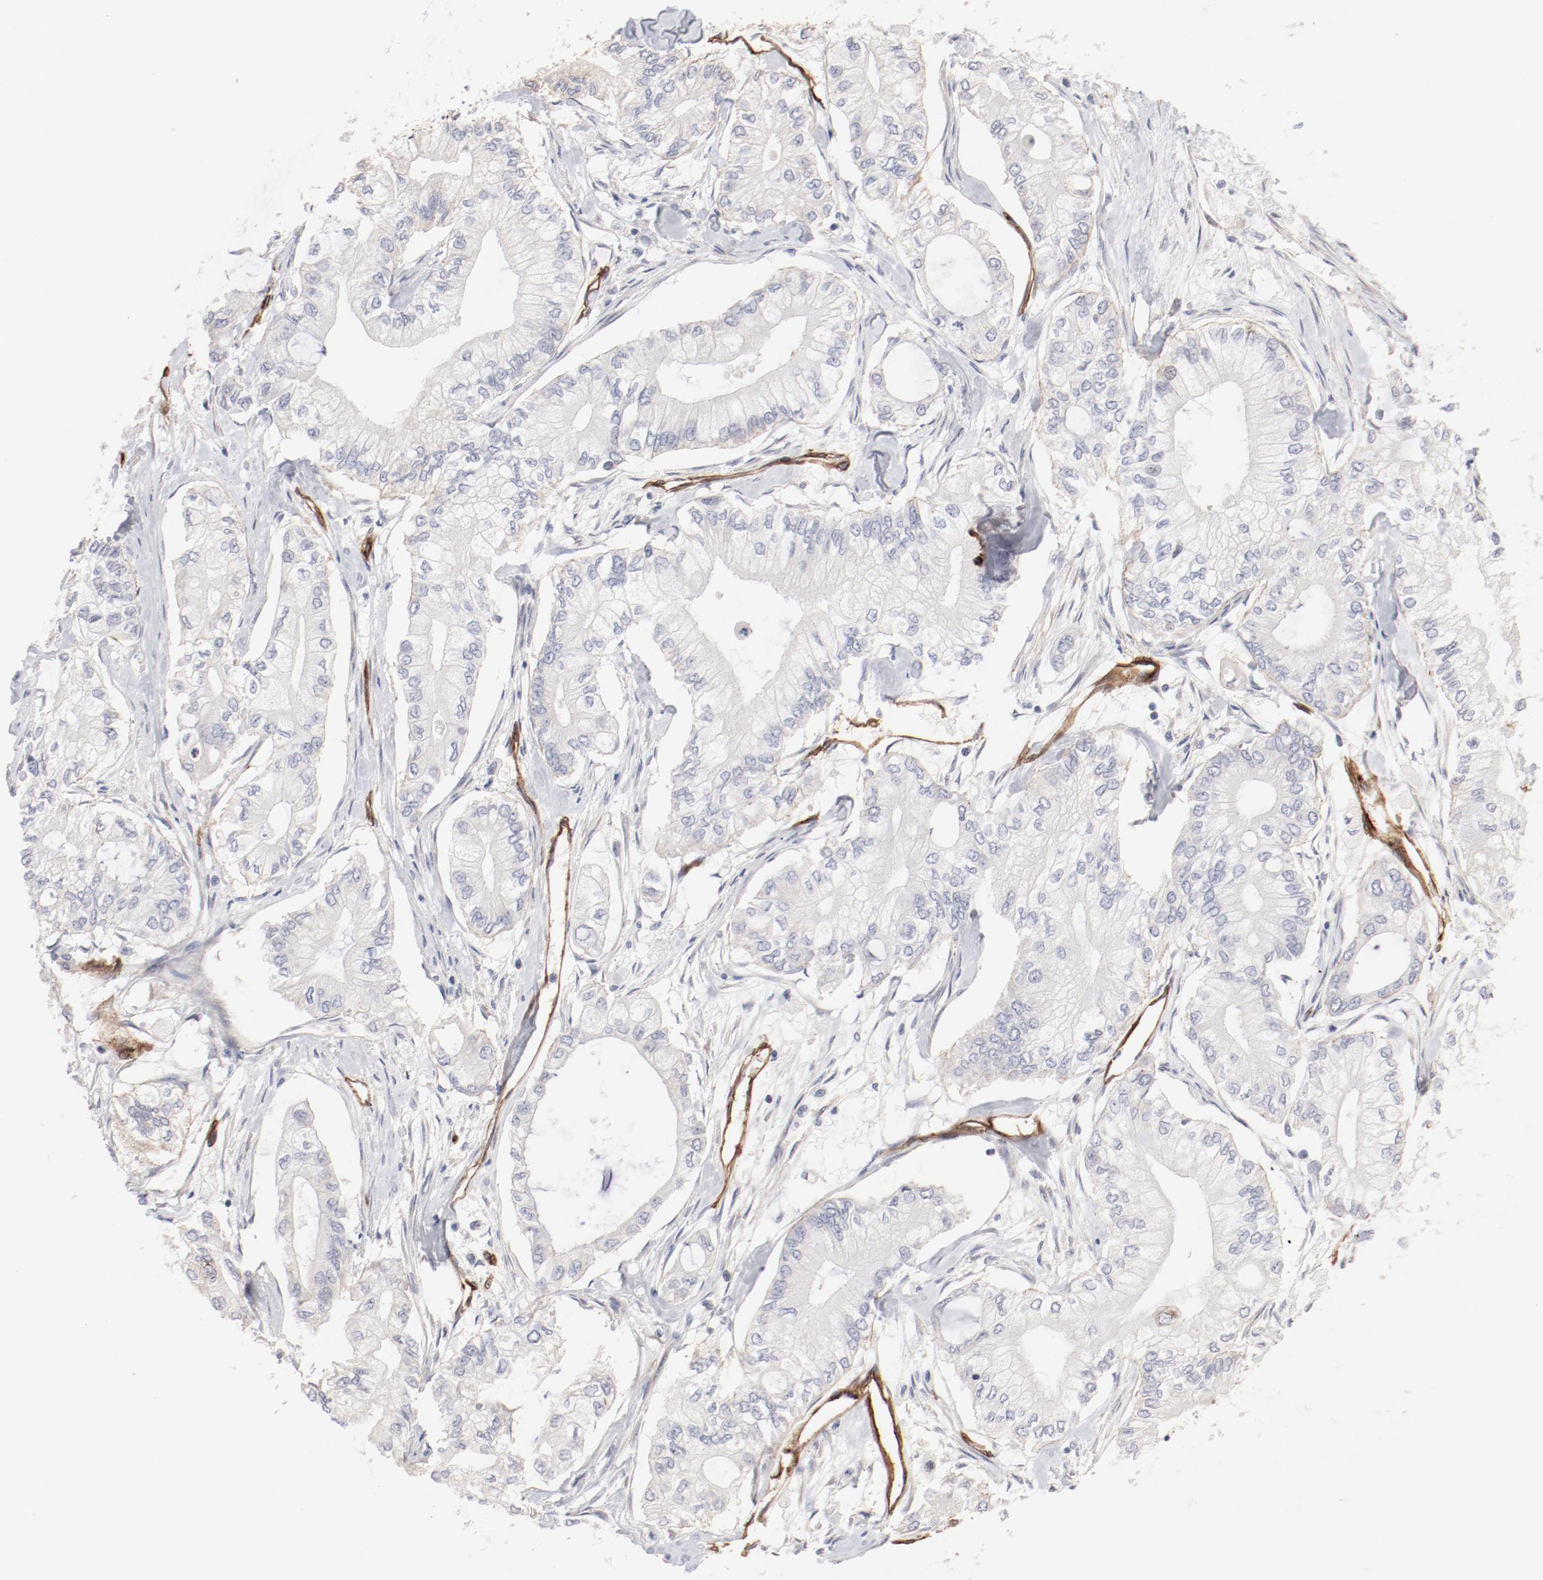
{"staining": {"intensity": "negative", "quantity": "none", "location": "none"}, "tissue": "pancreatic cancer", "cell_type": "Tumor cells", "image_type": "cancer", "snomed": [{"axis": "morphology", "description": "Adenocarcinoma, NOS"}, {"axis": "topography", "description": "Pancreas"}], "caption": "Immunohistochemistry micrograph of pancreatic cancer stained for a protein (brown), which exhibits no positivity in tumor cells. Brightfield microscopy of immunohistochemistry stained with DAB (brown) and hematoxylin (blue), captured at high magnification.", "gene": "MAGED4", "patient": {"sex": "male", "age": 79}}